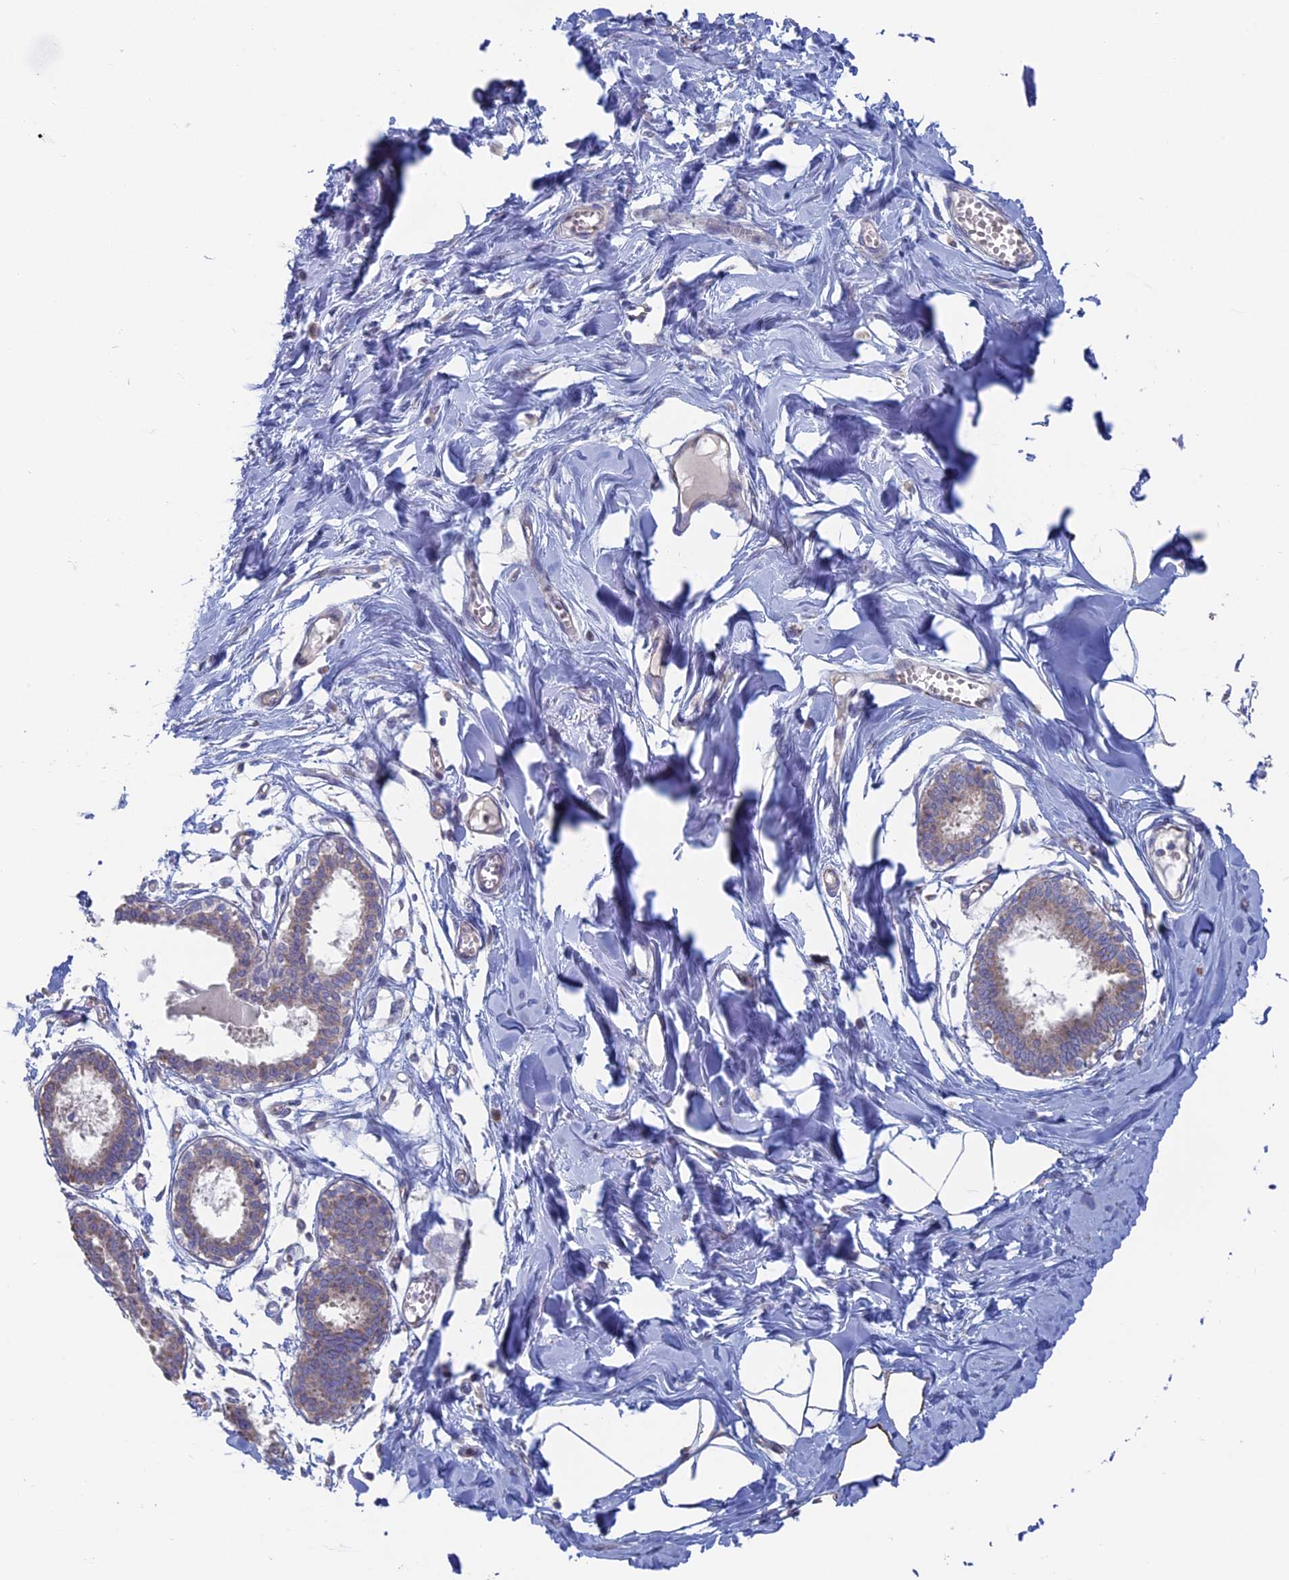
{"staining": {"intensity": "negative", "quantity": "none", "location": "none"}, "tissue": "breast", "cell_type": "Adipocytes", "image_type": "normal", "snomed": [{"axis": "morphology", "description": "Normal tissue, NOS"}, {"axis": "topography", "description": "Breast"}], "caption": "Immunohistochemical staining of normal human breast exhibits no significant expression in adipocytes.", "gene": "TBC1D30", "patient": {"sex": "female", "age": 27}}